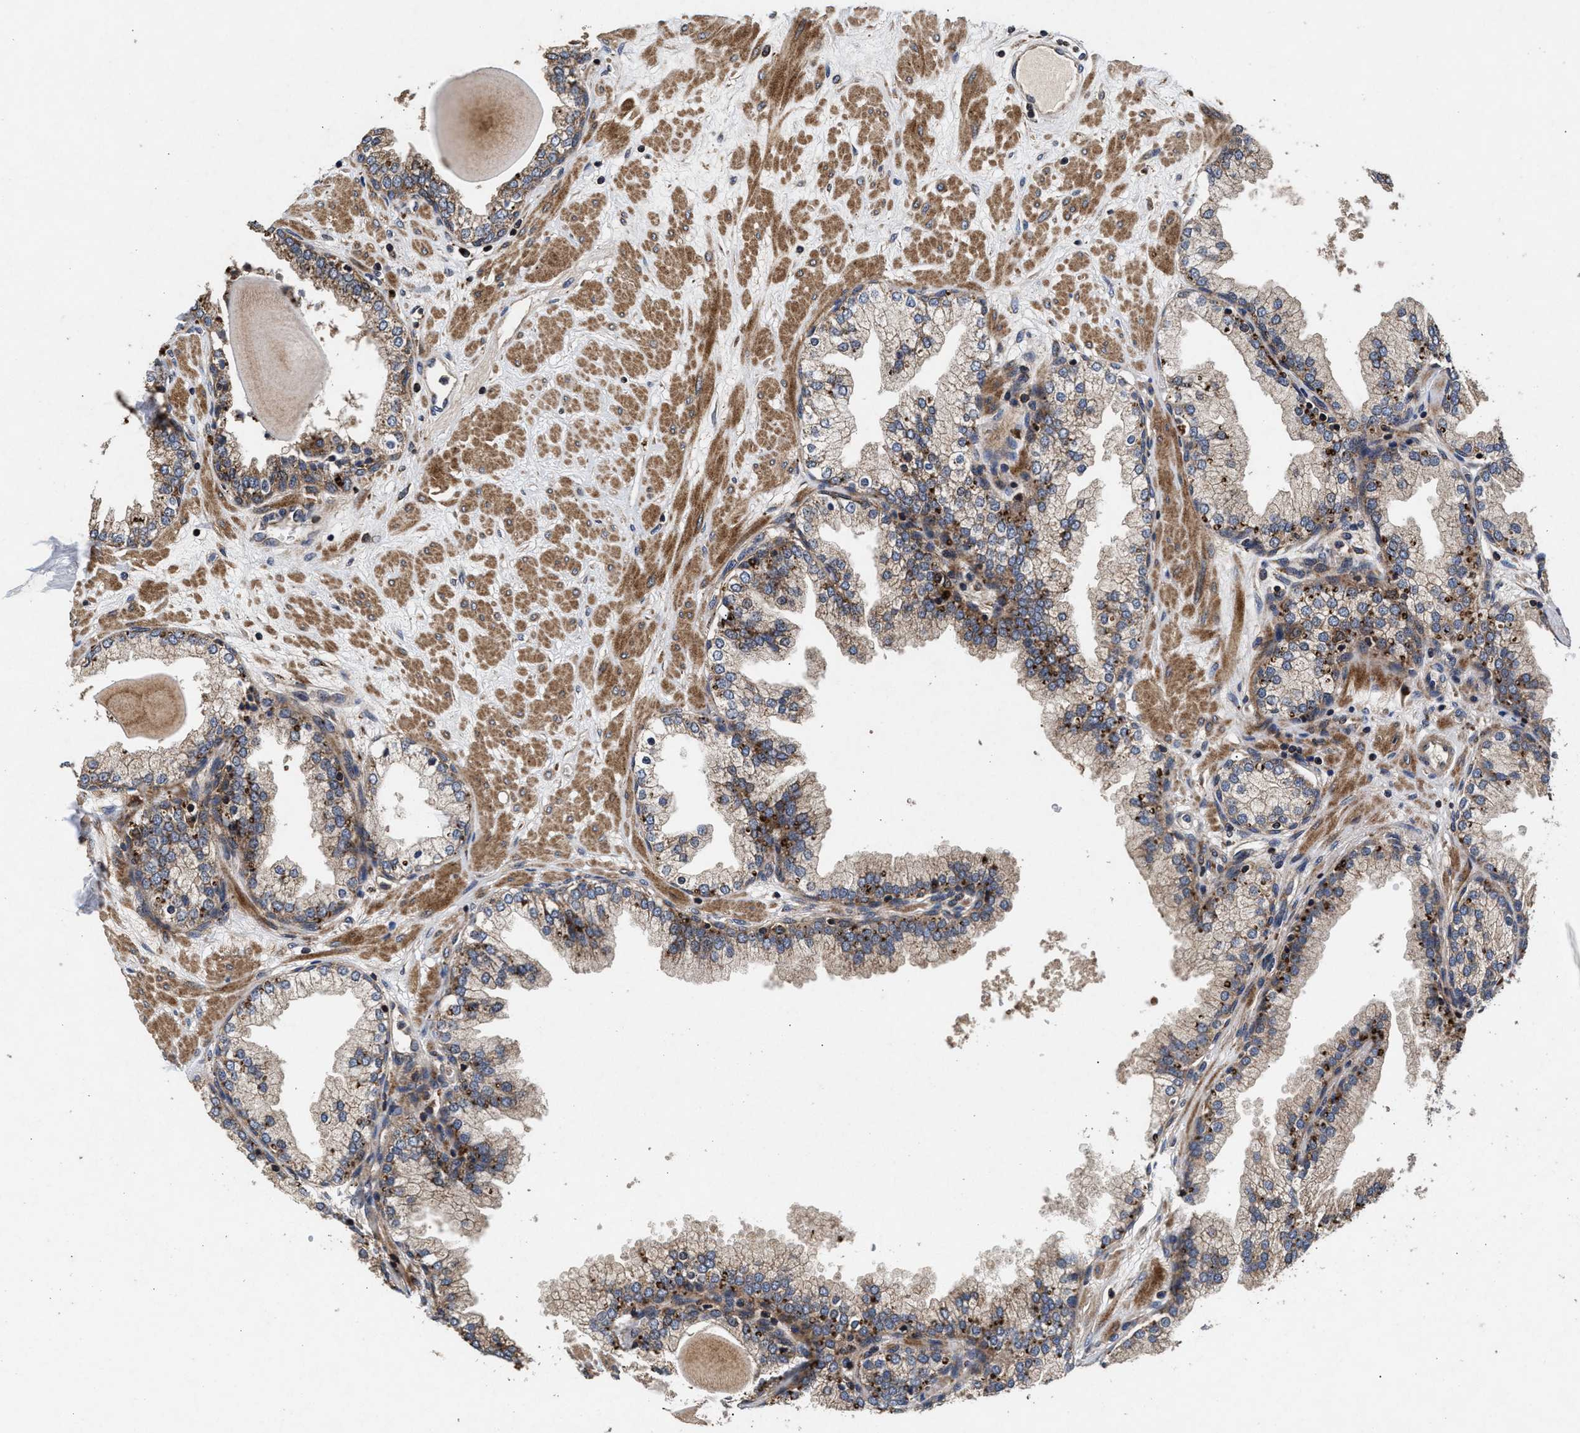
{"staining": {"intensity": "moderate", "quantity": ">75%", "location": "cytoplasmic/membranous"}, "tissue": "prostate", "cell_type": "Glandular cells", "image_type": "normal", "snomed": [{"axis": "morphology", "description": "Normal tissue, NOS"}, {"axis": "topography", "description": "Prostate"}], "caption": "Immunohistochemical staining of normal human prostate reveals moderate cytoplasmic/membranous protein positivity in approximately >75% of glandular cells. (DAB = brown stain, brightfield microscopy at high magnification).", "gene": "NFKB2", "patient": {"sex": "male", "age": 51}}